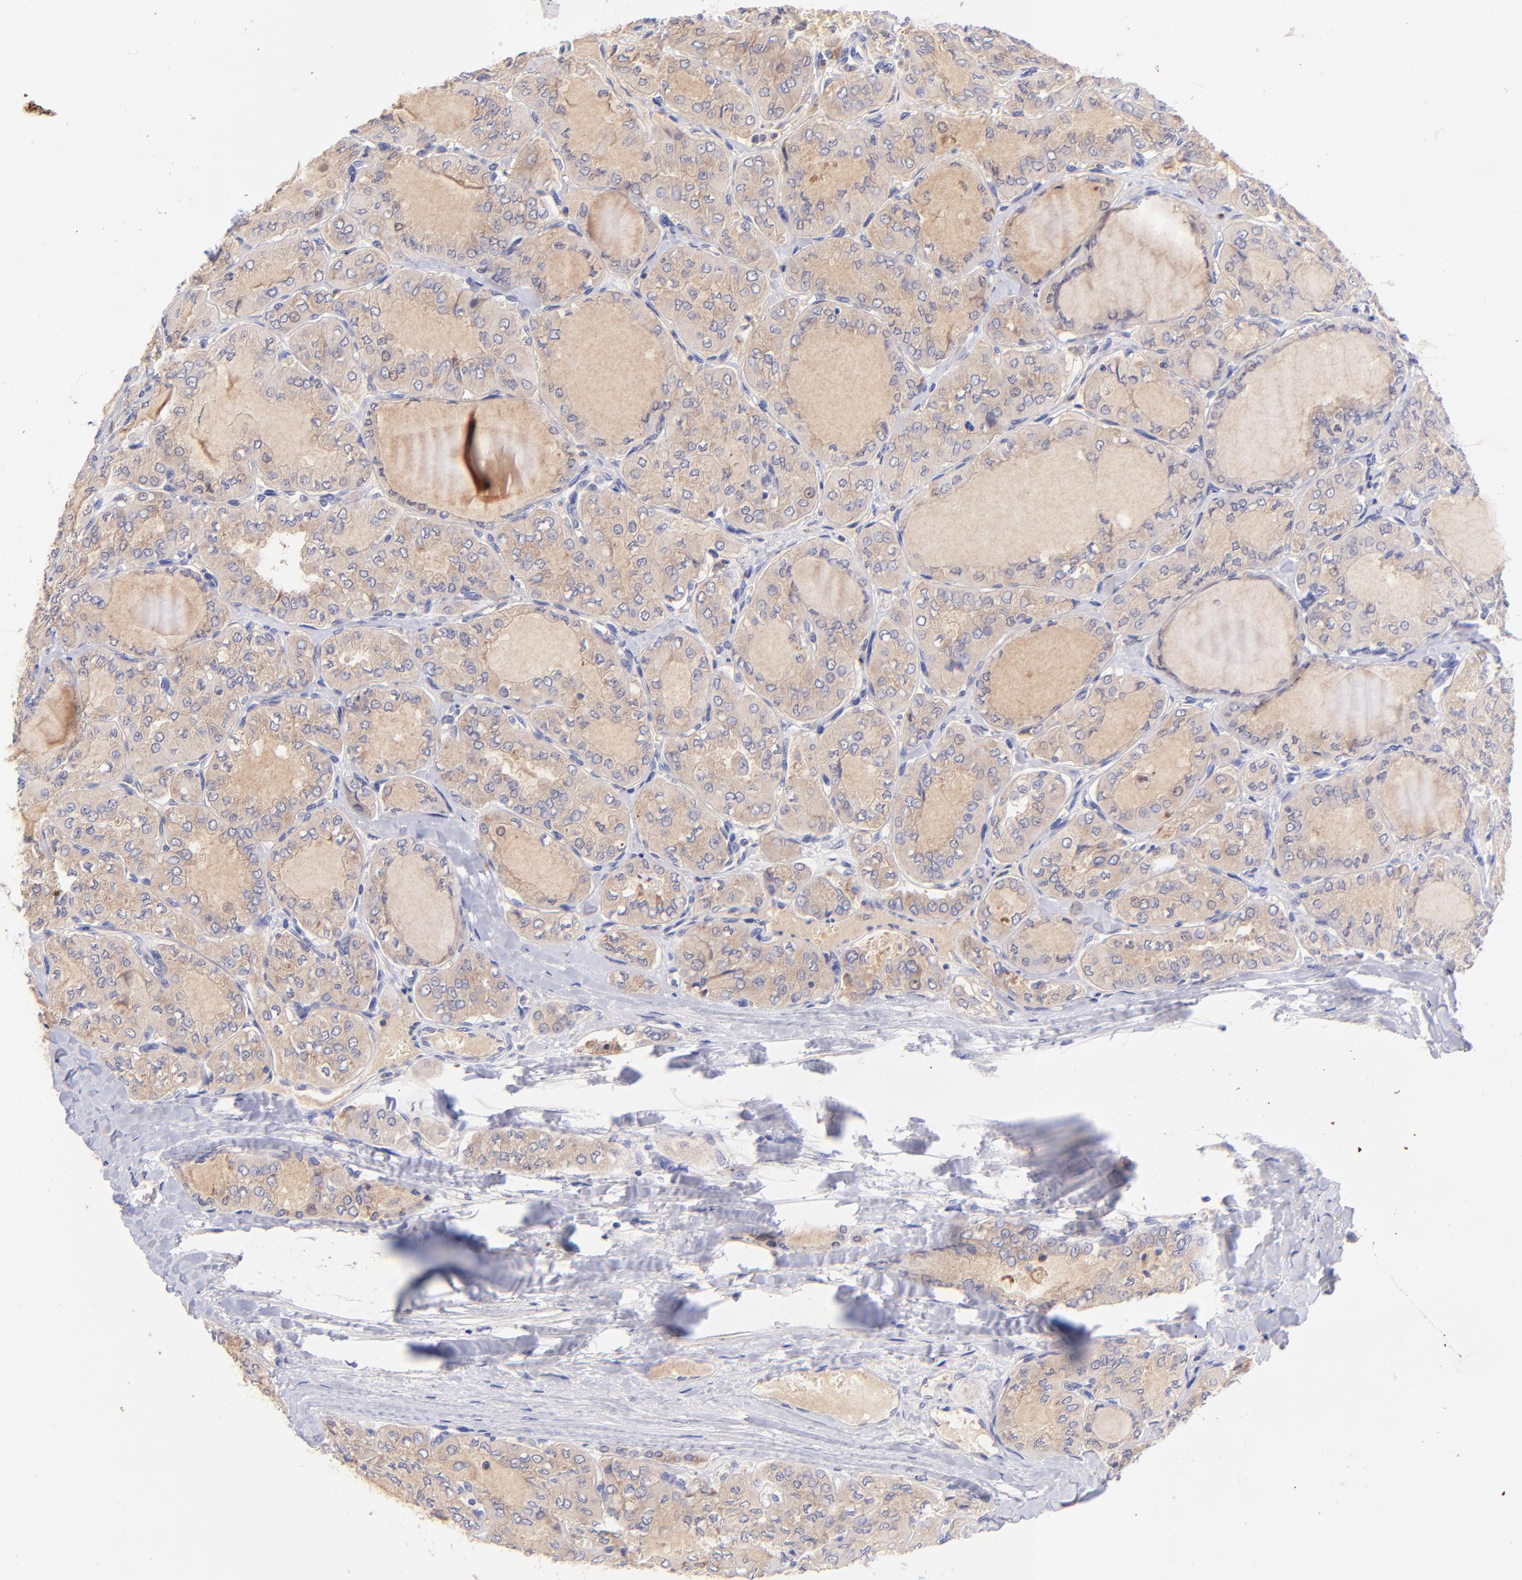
{"staining": {"intensity": "moderate", "quantity": ">75%", "location": "cytoplasmic/membranous"}, "tissue": "thyroid cancer", "cell_type": "Tumor cells", "image_type": "cancer", "snomed": [{"axis": "morphology", "description": "Papillary adenocarcinoma, NOS"}, {"axis": "topography", "description": "Thyroid gland"}], "caption": "DAB (3,3'-diaminobenzidine) immunohistochemical staining of human thyroid cancer (papillary adenocarcinoma) exhibits moderate cytoplasmic/membranous protein expression in approximately >75% of tumor cells.", "gene": "RPL11", "patient": {"sex": "male", "age": 20}}